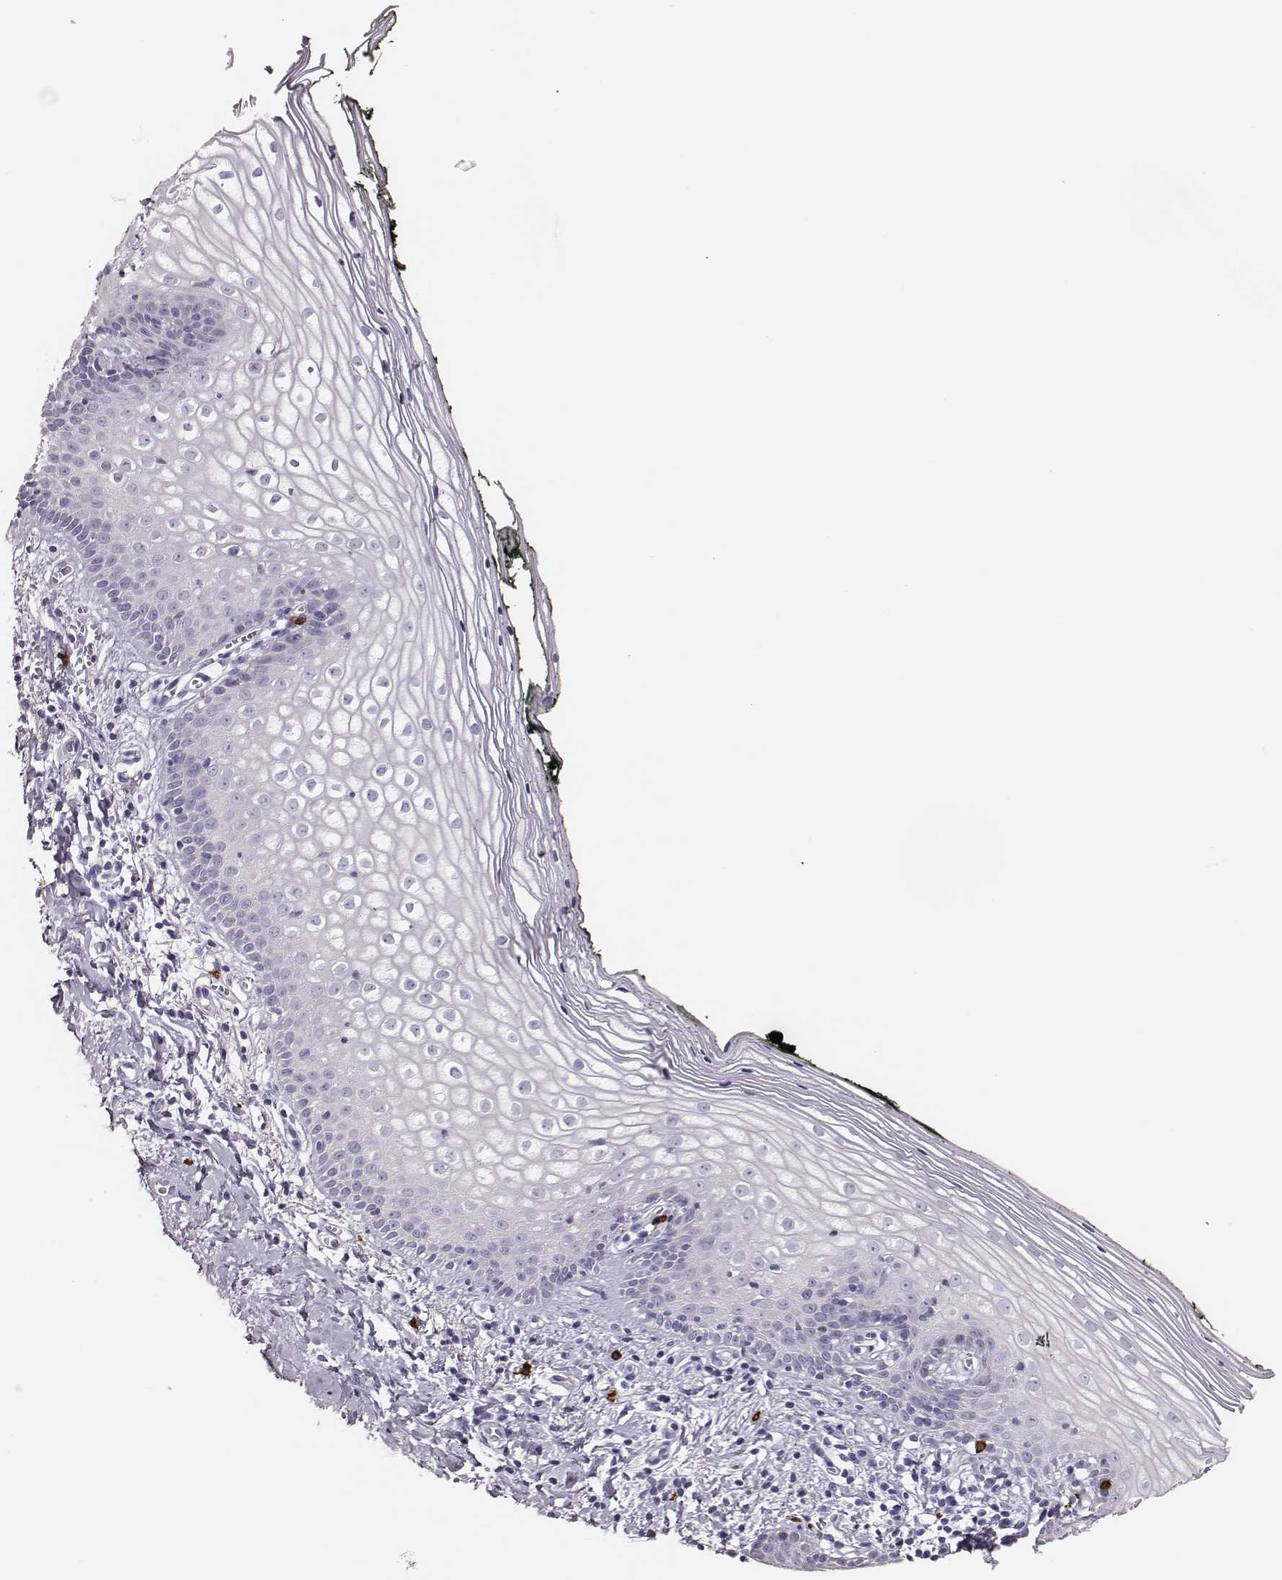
{"staining": {"intensity": "negative", "quantity": "none", "location": "none"}, "tissue": "vagina", "cell_type": "Squamous epithelial cells", "image_type": "normal", "snomed": [{"axis": "morphology", "description": "Normal tissue, NOS"}, {"axis": "topography", "description": "Vagina"}], "caption": "IHC of unremarkable vagina shows no positivity in squamous epithelial cells.", "gene": "P2RY10", "patient": {"sex": "female", "age": 47}}